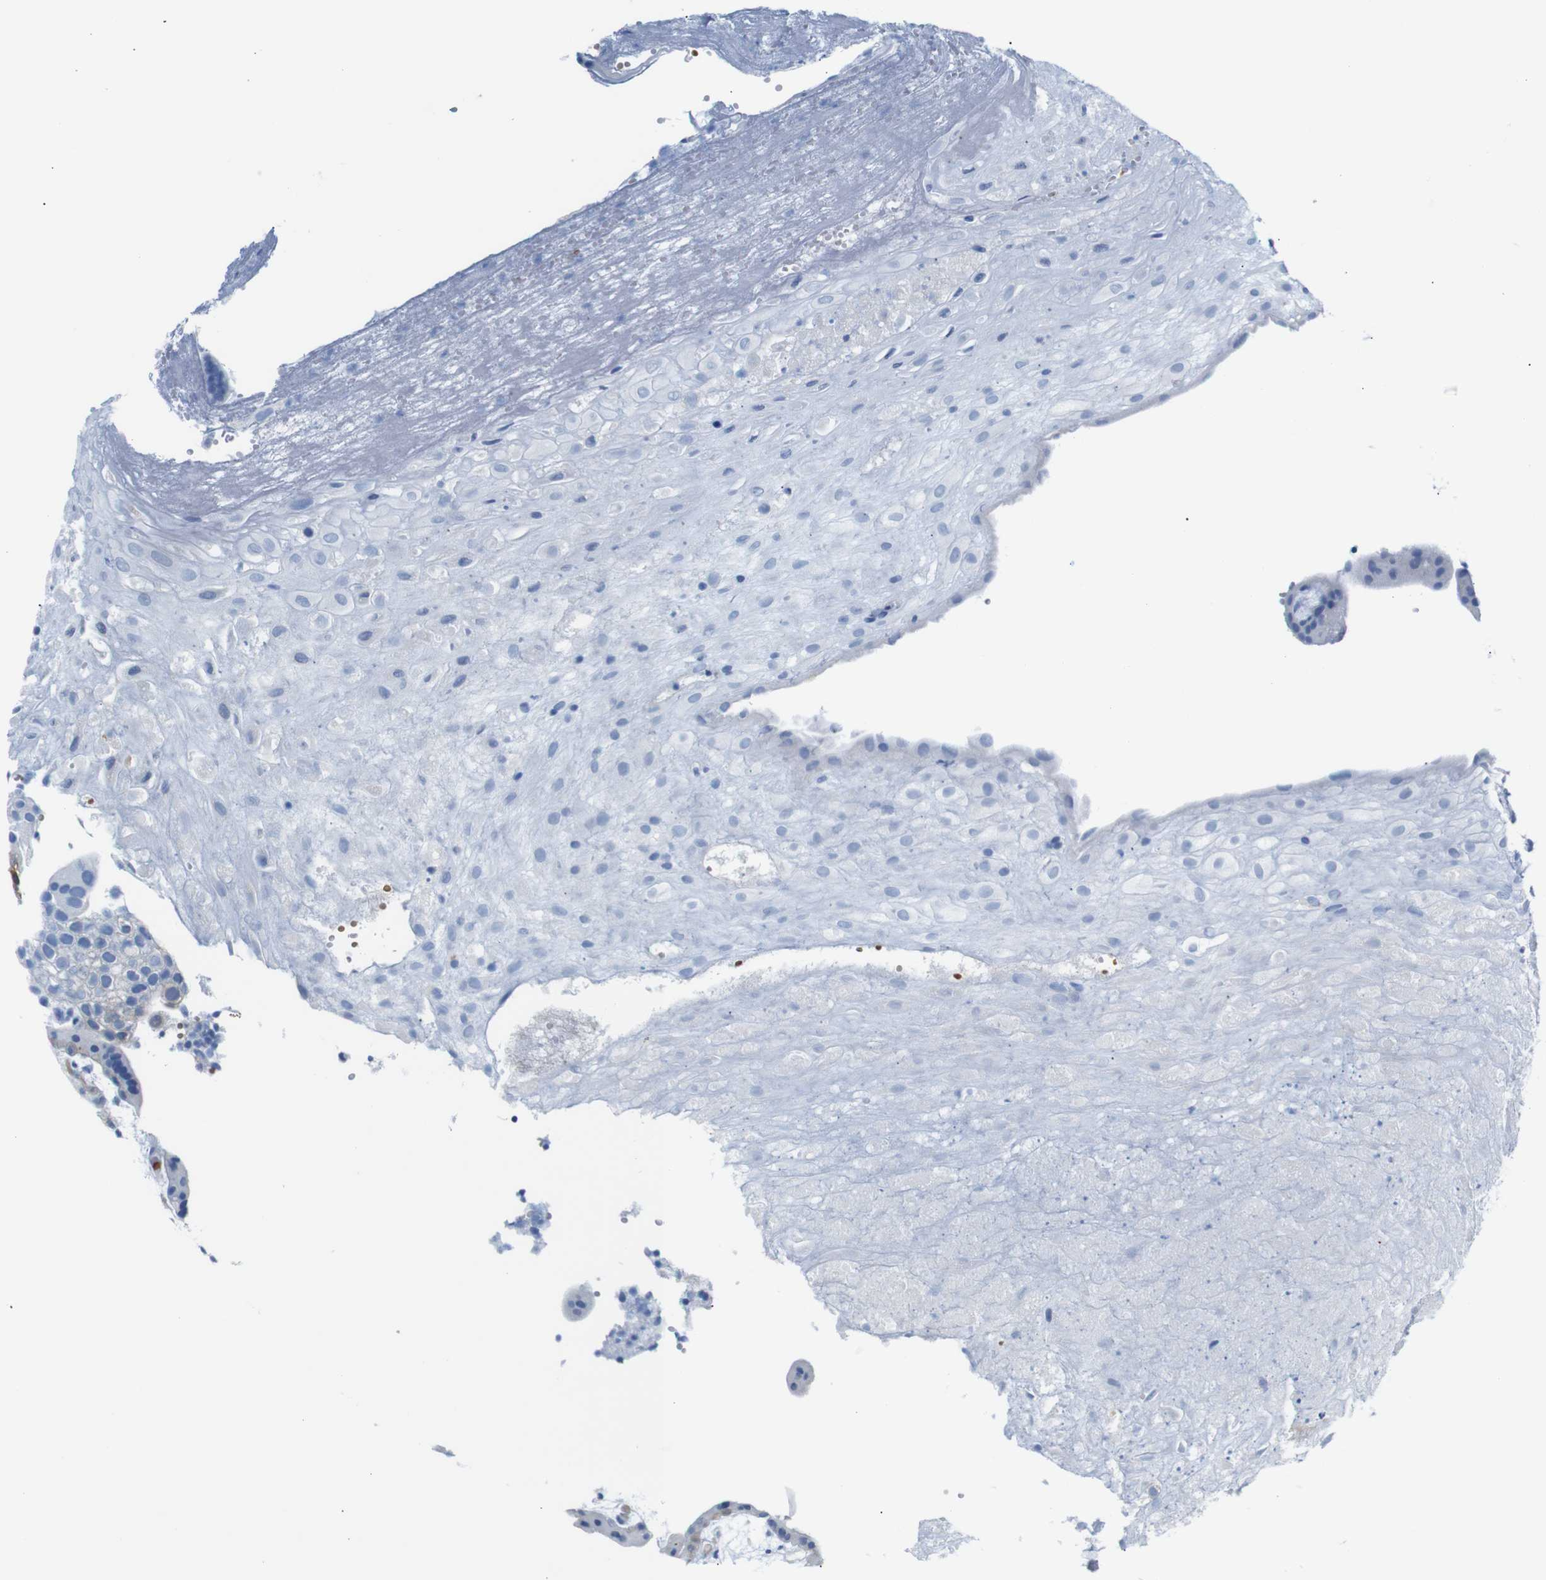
{"staining": {"intensity": "moderate", "quantity": "25%-75%", "location": "cytoplasmic/membranous"}, "tissue": "placenta", "cell_type": "Decidual cells", "image_type": "normal", "snomed": [{"axis": "morphology", "description": "Normal tissue, NOS"}, {"axis": "topography", "description": "Placenta"}], "caption": "IHC photomicrograph of normal human placenta stained for a protein (brown), which reveals medium levels of moderate cytoplasmic/membranous positivity in about 25%-75% of decidual cells.", "gene": "ERVMER34", "patient": {"sex": "female", "age": 18}}